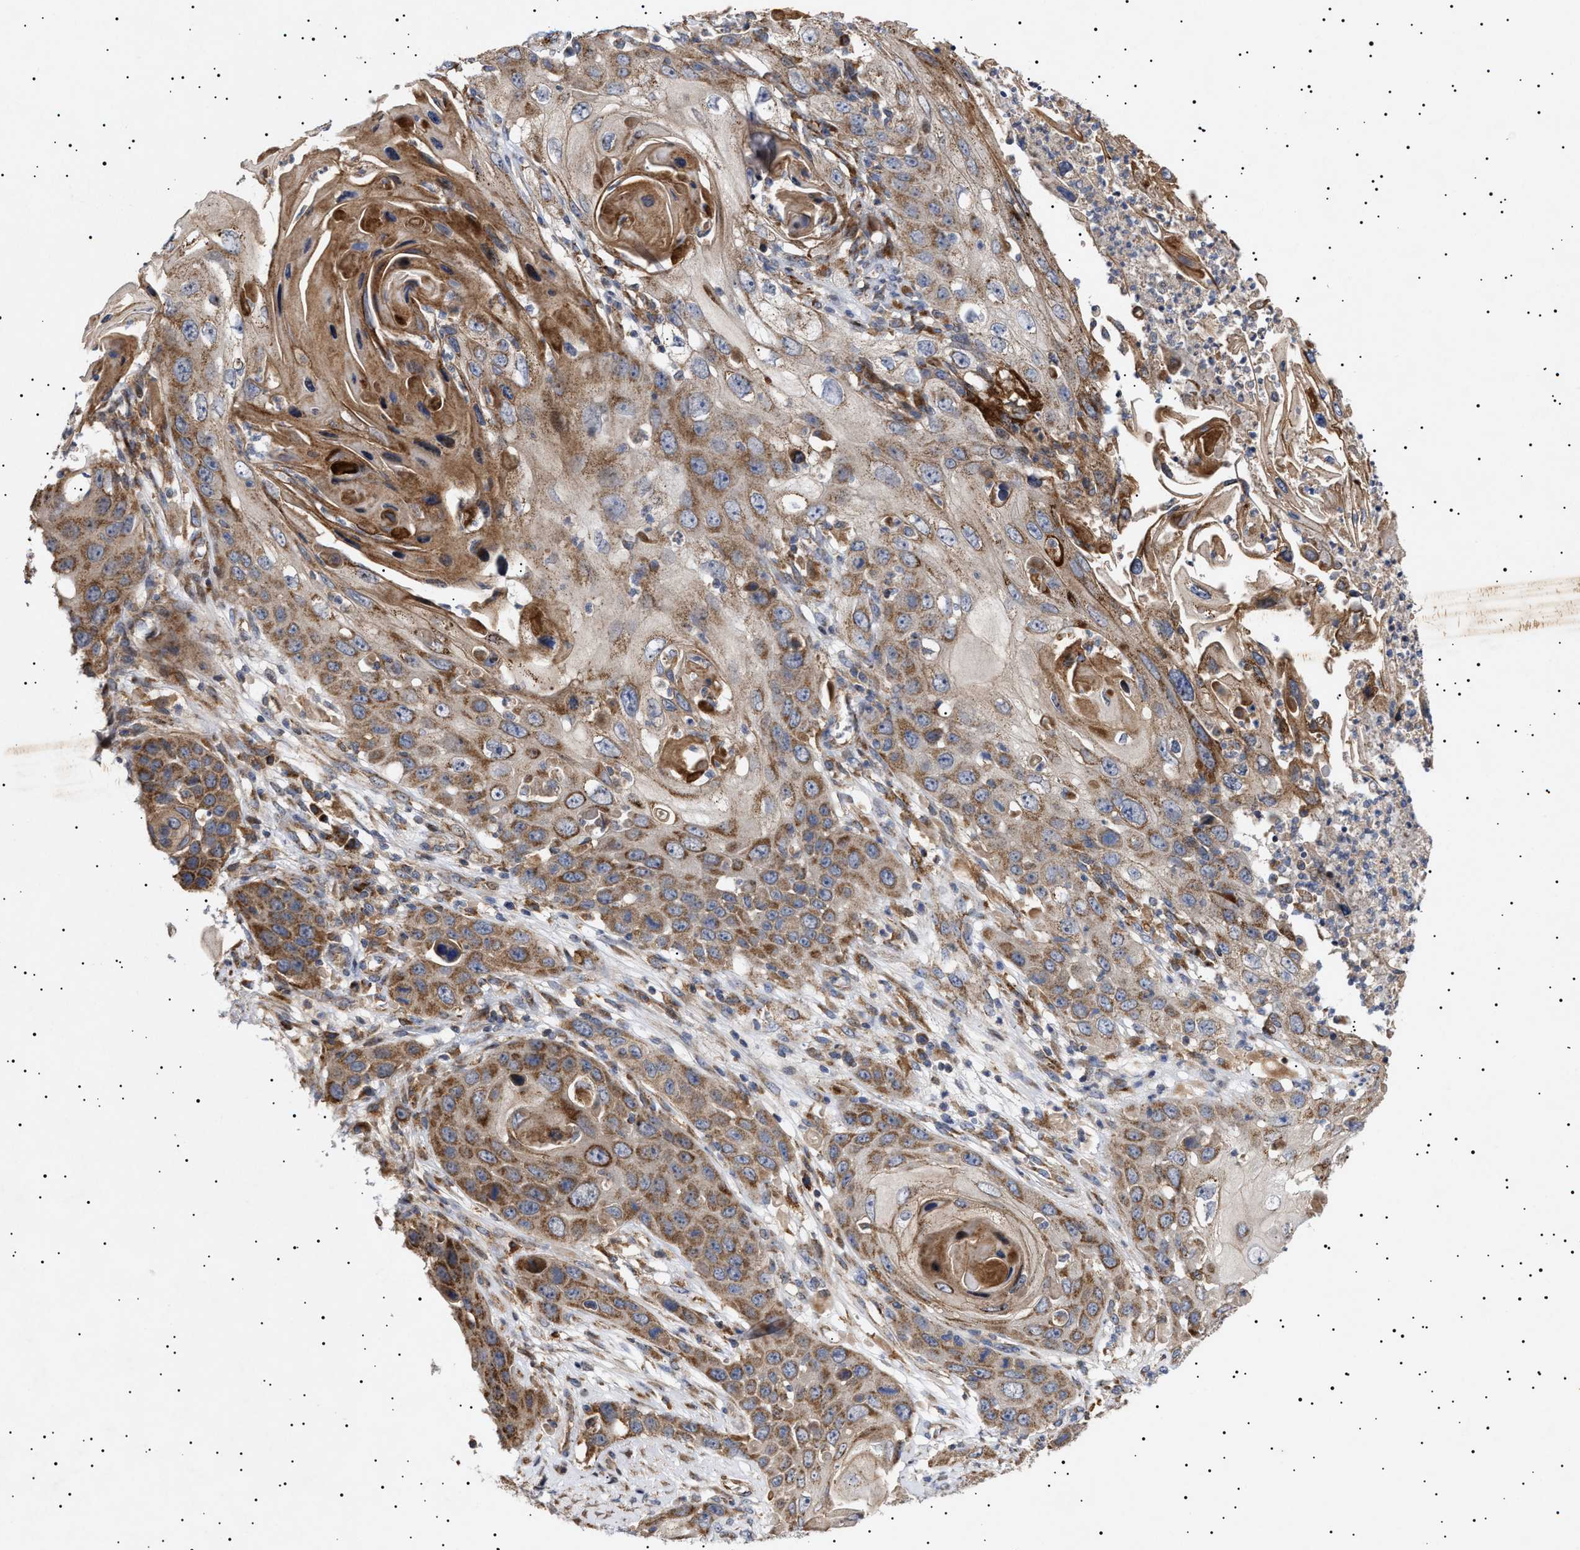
{"staining": {"intensity": "moderate", "quantity": ">75%", "location": "cytoplasmic/membranous"}, "tissue": "skin cancer", "cell_type": "Tumor cells", "image_type": "cancer", "snomed": [{"axis": "morphology", "description": "Squamous cell carcinoma, NOS"}, {"axis": "topography", "description": "Skin"}], "caption": "Skin squamous cell carcinoma tissue demonstrates moderate cytoplasmic/membranous positivity in approximately >75% of tumor cells The staining is performed using DAB brown chromogen to label protein expression. The nuclei are counter-stained blue using hematoxylin.", "gene": "MRPL10", "patient": {"sex": "male", "age": 55}}